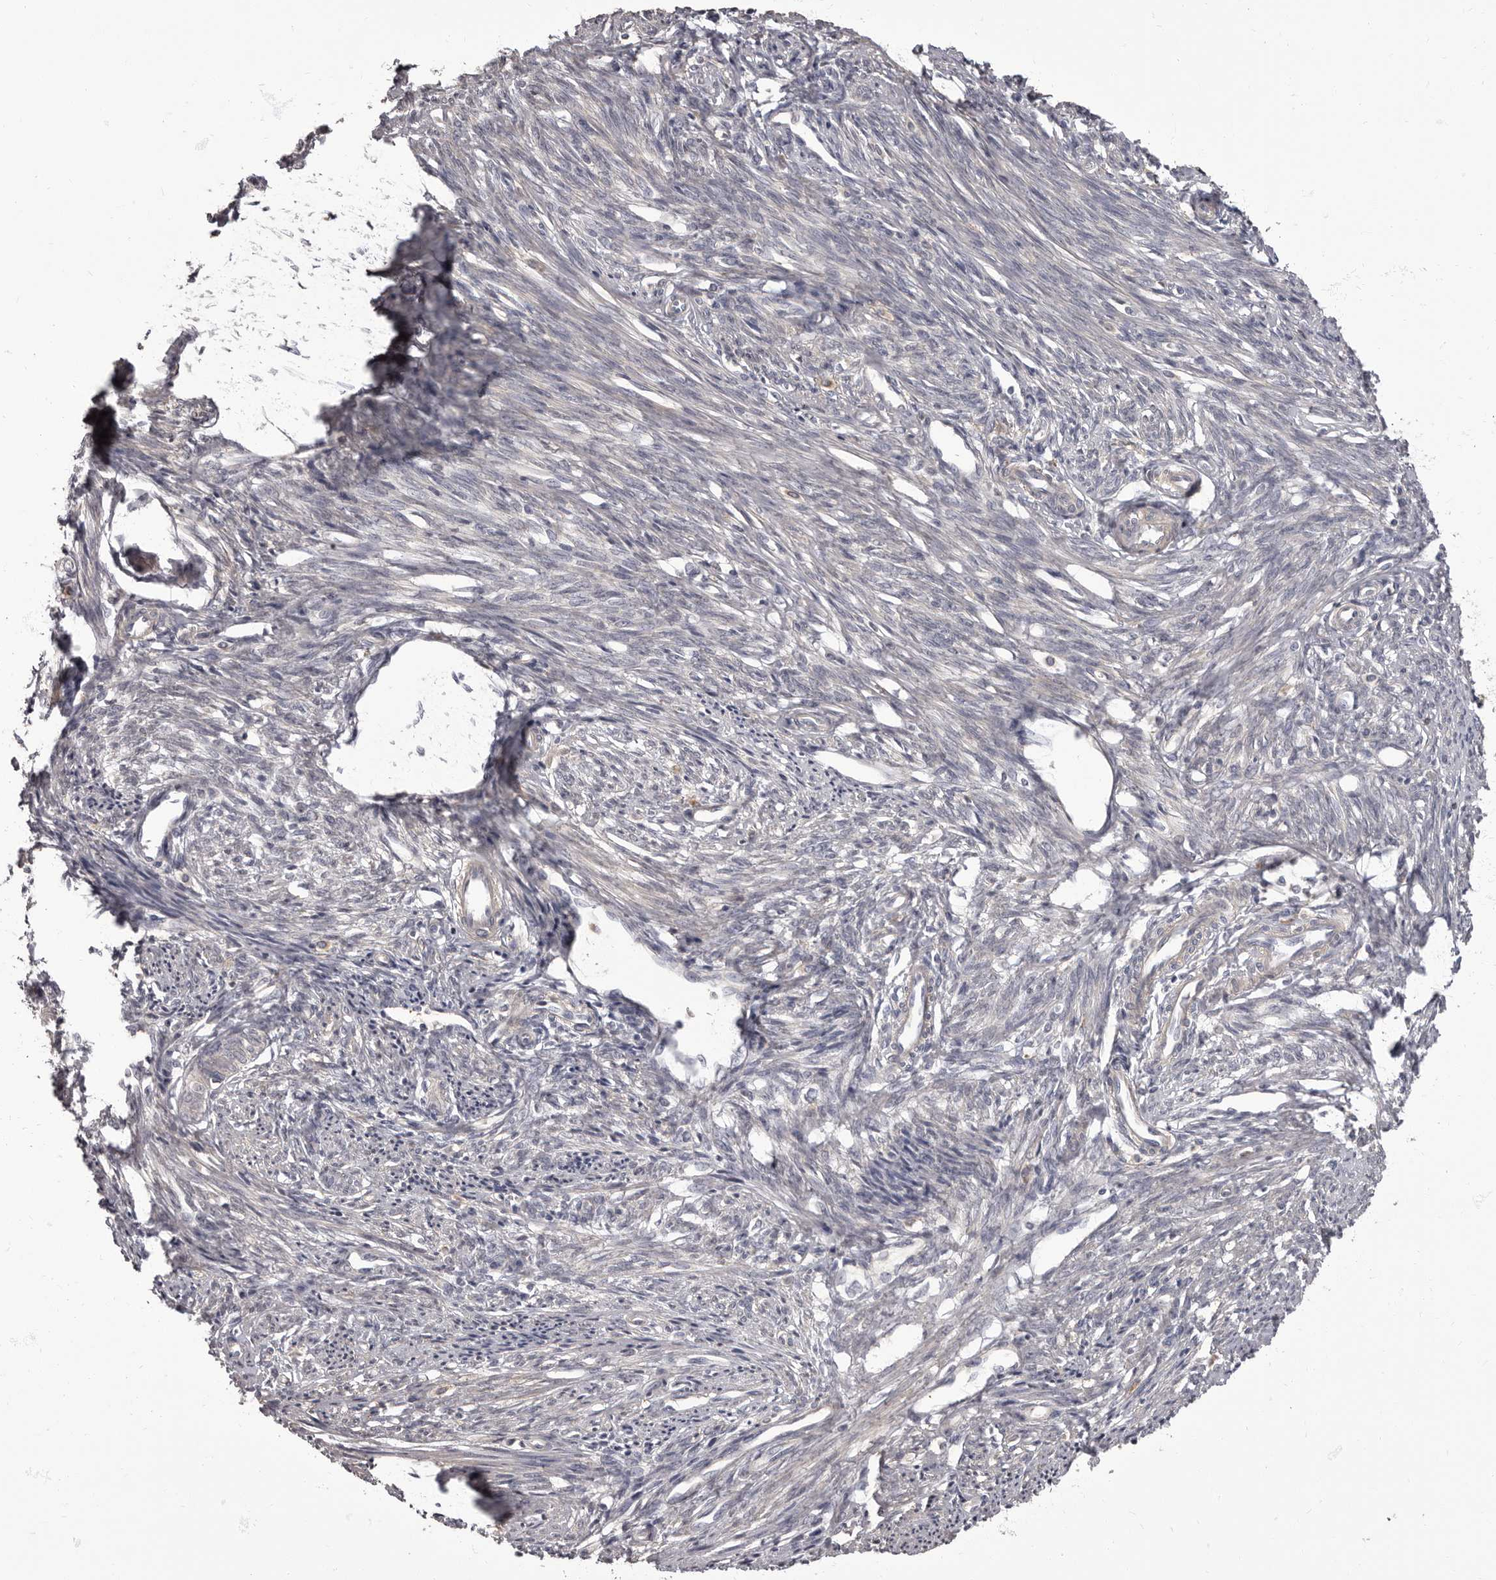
{"staining": {"intensity": "negative", "quantity": "none", "location": "none"}, "tissue": "endometrium", "cell_type": "Cells in endometrial stroma", "image_type": "normal", "snomed": [{"axis": "morphology", "description": "Normal tissue, NOS"}, {"axis": "topography", "description": "Endometrium"}], "caption": "Image shows no significant protein expression in cells in endometrial stroma of unremarkable endometrium.", "gene": "APEH", "patient": {"sex": "female", "age": 56}}